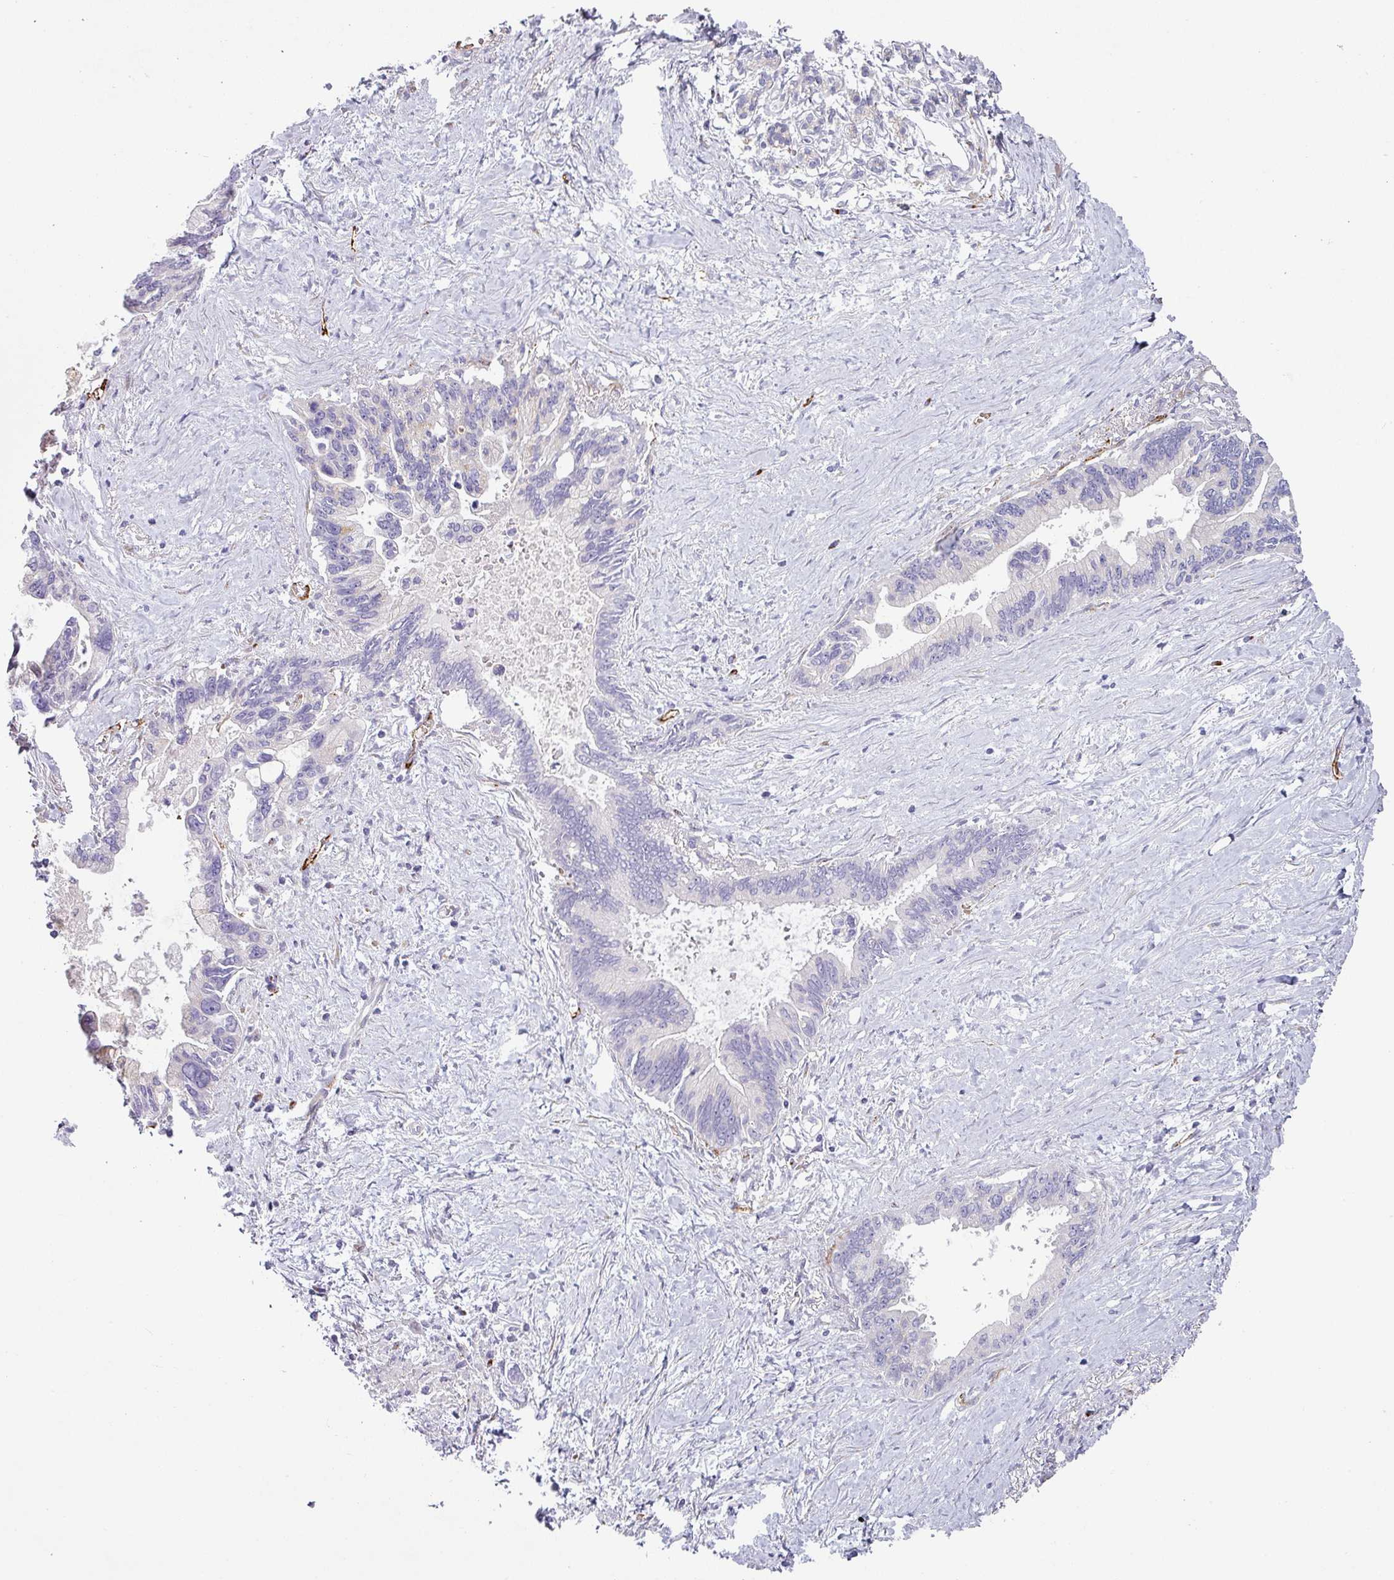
{"staining": {"intensity": "negative", "quantity": "none", "location": "none"}, "tissue": "pancreatic cancer", "cell_type": "Tumor cells", "image_type": "cancer", "snomed": [{"axis": "morphology", "description": "Adenocarcinoma, NOS"}, {"axis": "topography", "description": "Pancreas"}], "caption": "Immunohistochemistry of pancreatic adenocarcinoma demonstrates no staining in tumor cells.", "gene": "PRODH2", "patient": {"sex": "female", "age": 83}}